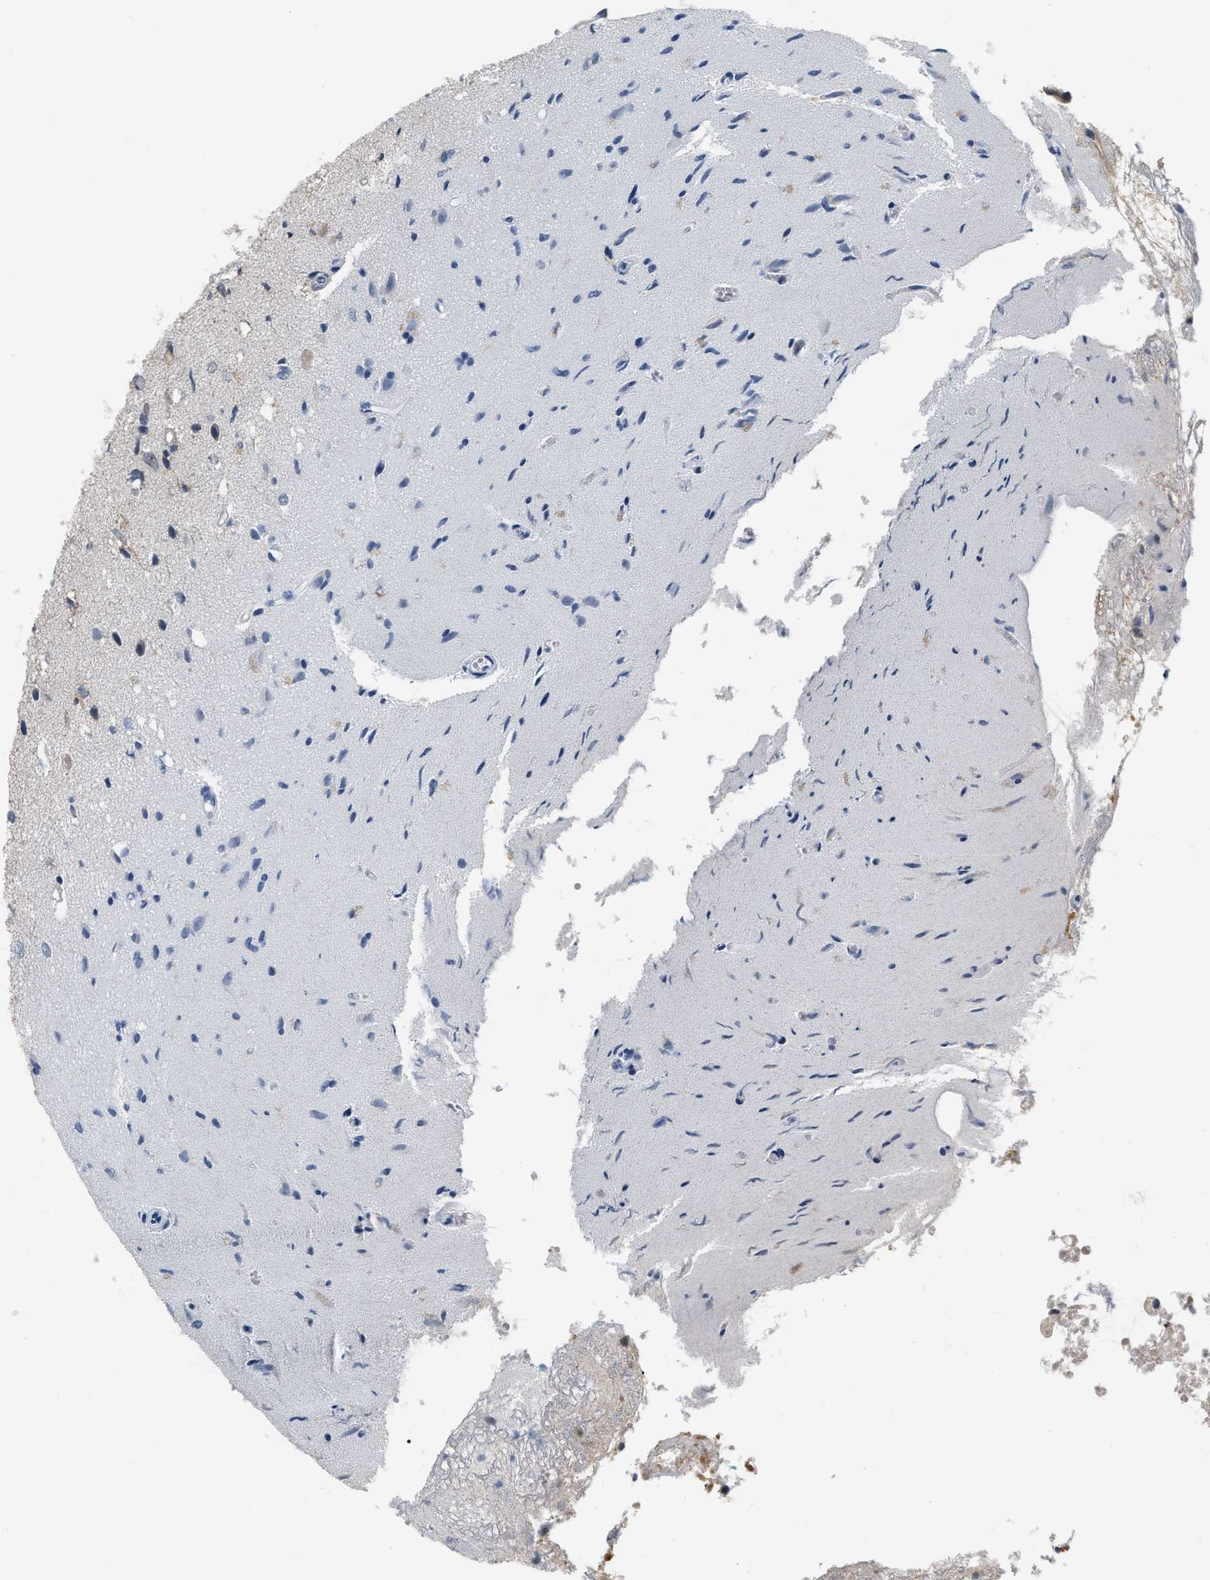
{"staining": {"intensity": "weak", "quantity": ">75%", "location": "cytoplasmic/membranous"}, "tissue": "glioma", "cell_type": "Tumor cells", "image_type": "cancer", "snomed": [{"axis": "morphology", "description": "Glioma, malignant, High grade"}, {"axis": "topography", "description": "Brain"}], "caption": "An image of human glioma stained for a protein reveals weak cytoplasmic/membranous brown staining in tumor cells.", "gene": "RUVBL1", "patient": {"sex": "female", "age": 59}}